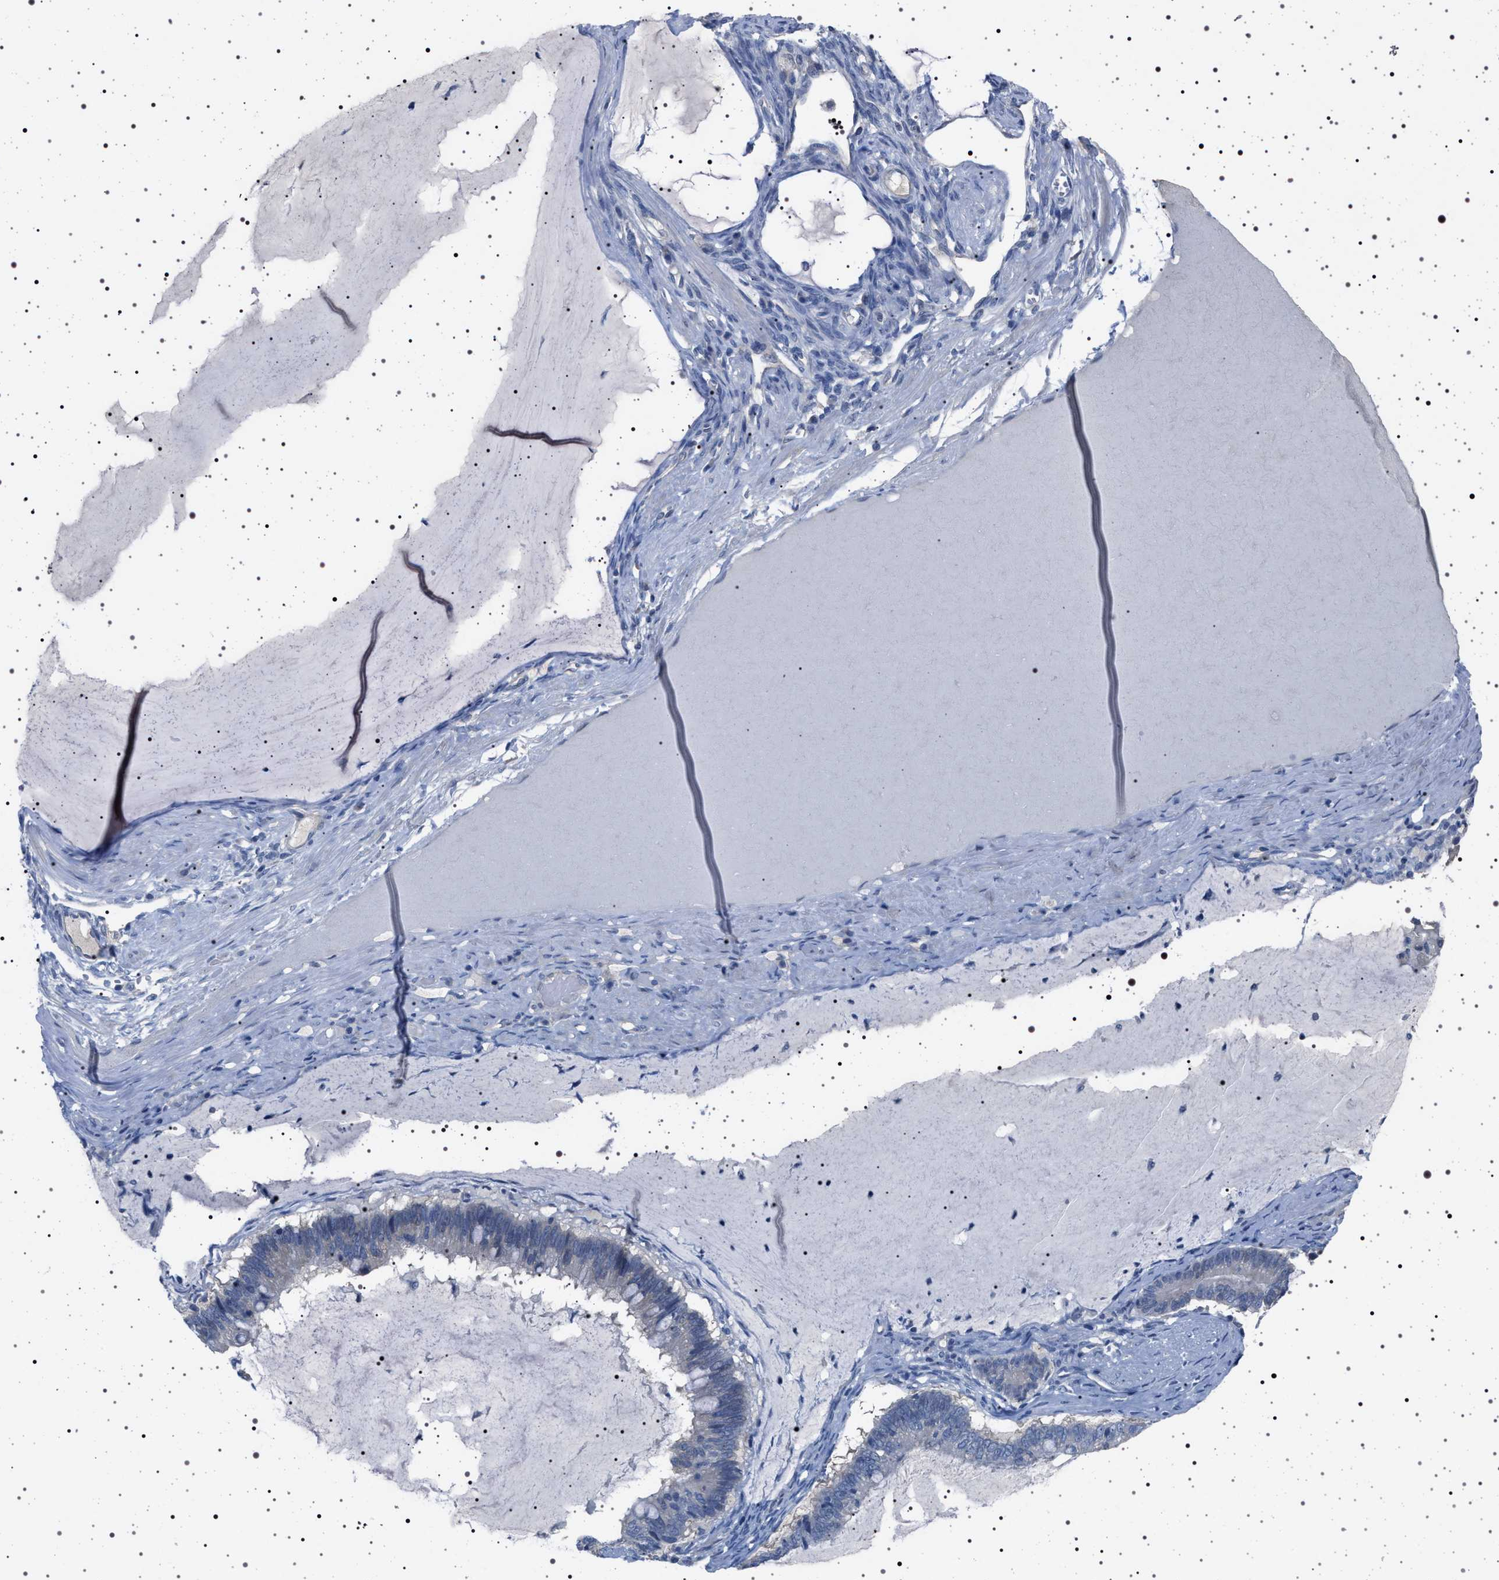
{"staining": {"intensity": "negative", "quantity": "none", "location": "none"}, "tissue": "ovarian cancer", "cell_type": "Tumor cells", "image_type": "cancer", "snomed": [{"axis": "morphology", "description": "Cystadenocarcinoma, mucinous, NOS"}, {"axis": "topography", "description": "Ovary"}], "caption": "Immunohistochemistry (IHC) image of neoplastic tissue: mucinous cystadenocarcinoma (ovarian) stained with DAB (3,3'-diaminobenzidine) displays no significant protein positivity in tumor cells.", "gene": "NAT9", "patient": {"sex": "female", "age": 61}}